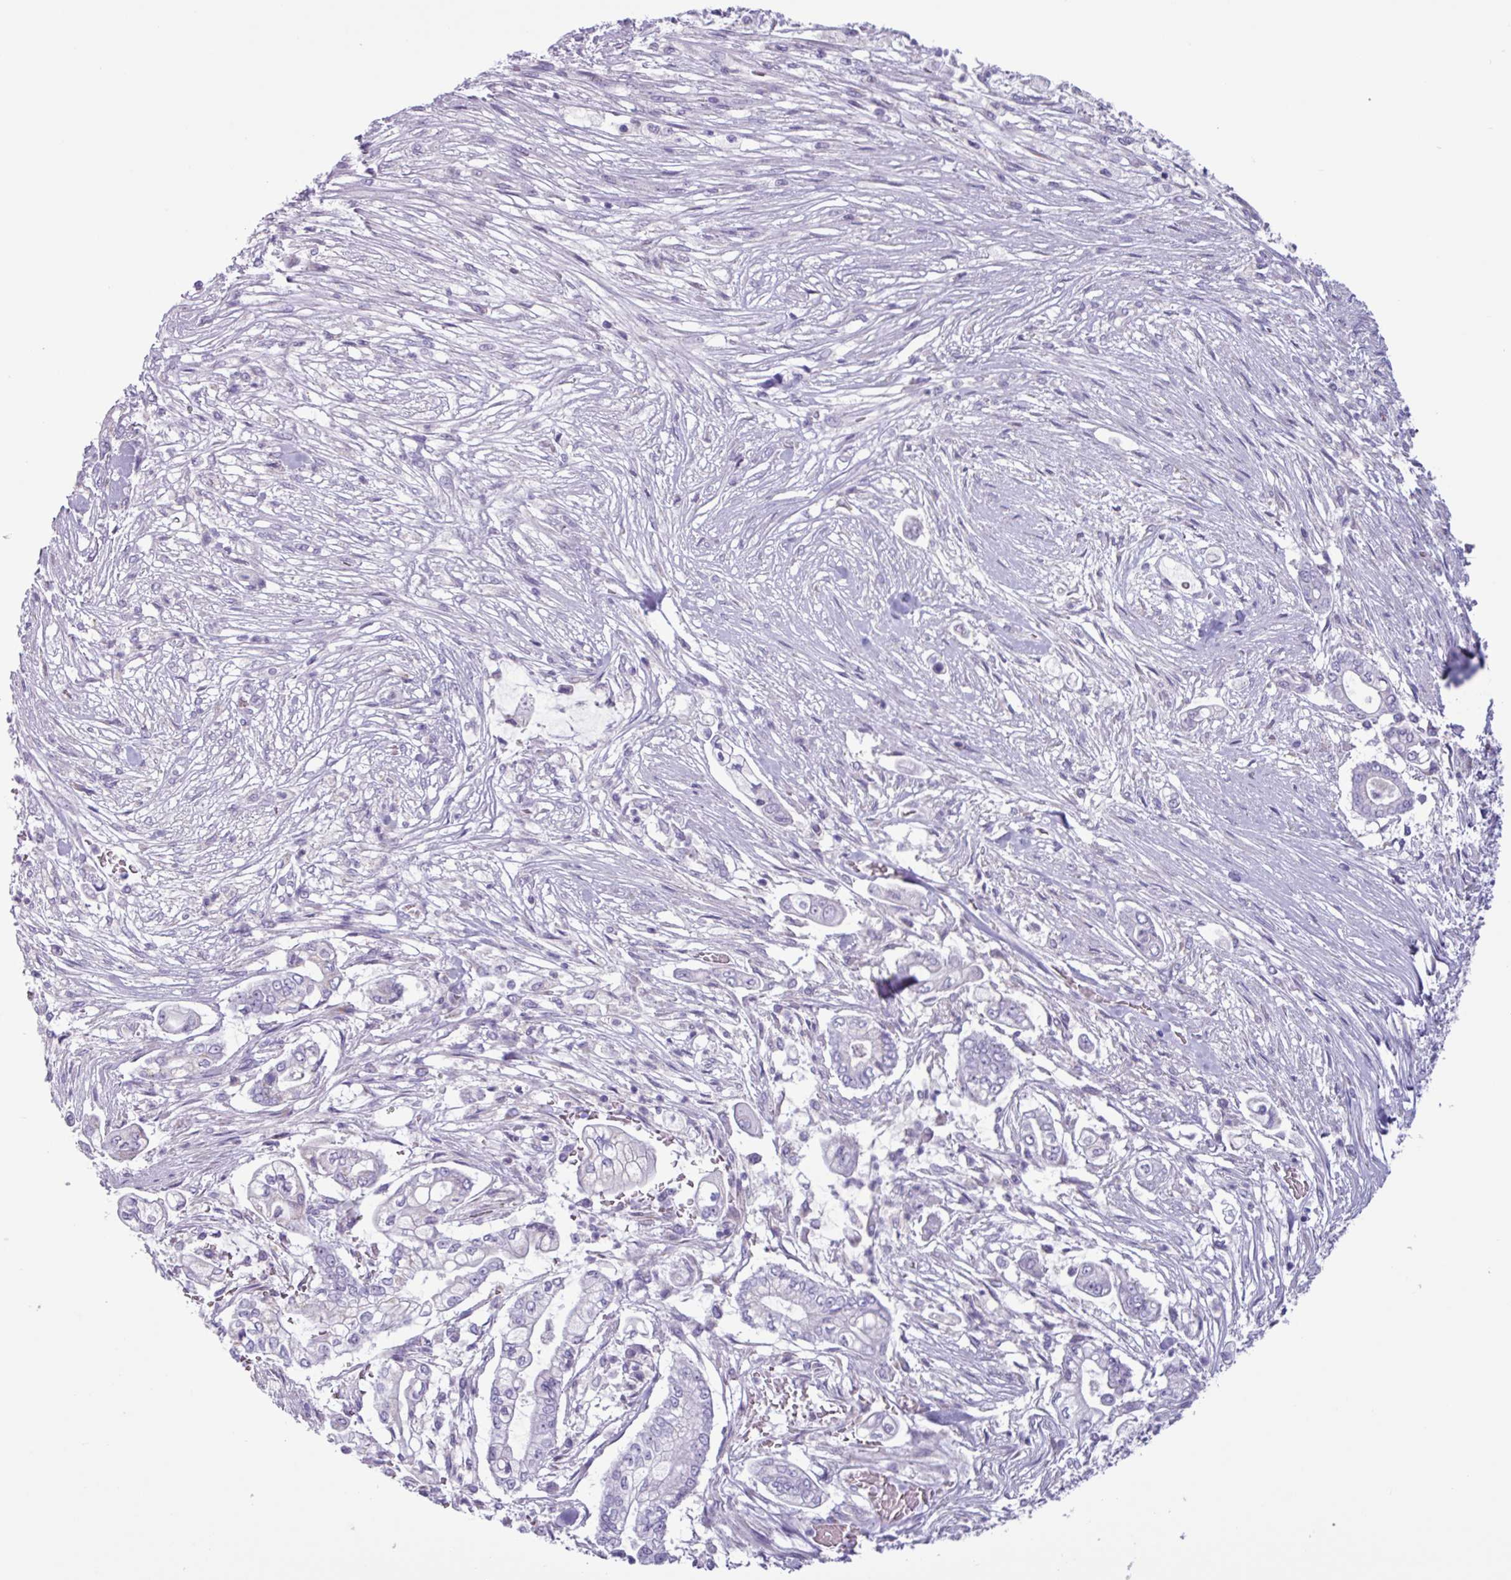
{"staining": {"intensity": "negative", "quantity": "none", "location": "none"}, "tissue": "pancreatic cancer", "cell_type": "Tumor cells", "image_type": "cancer", "snomed": [{"axis": "morphology", "description": "Adenocarcinoma, NOS"}, {"axis": "topography", "description": "Pancreas"}], "caption": "Immunohistochemistry (IHC) histopathology image of neoplastic tissue: human adenocarcinoma (pancreatic) stained with DAB shows no significant protein staining in tumor cells.", "gene": "ADGRE1", "patient": {"sex": "female", "age": 69}}